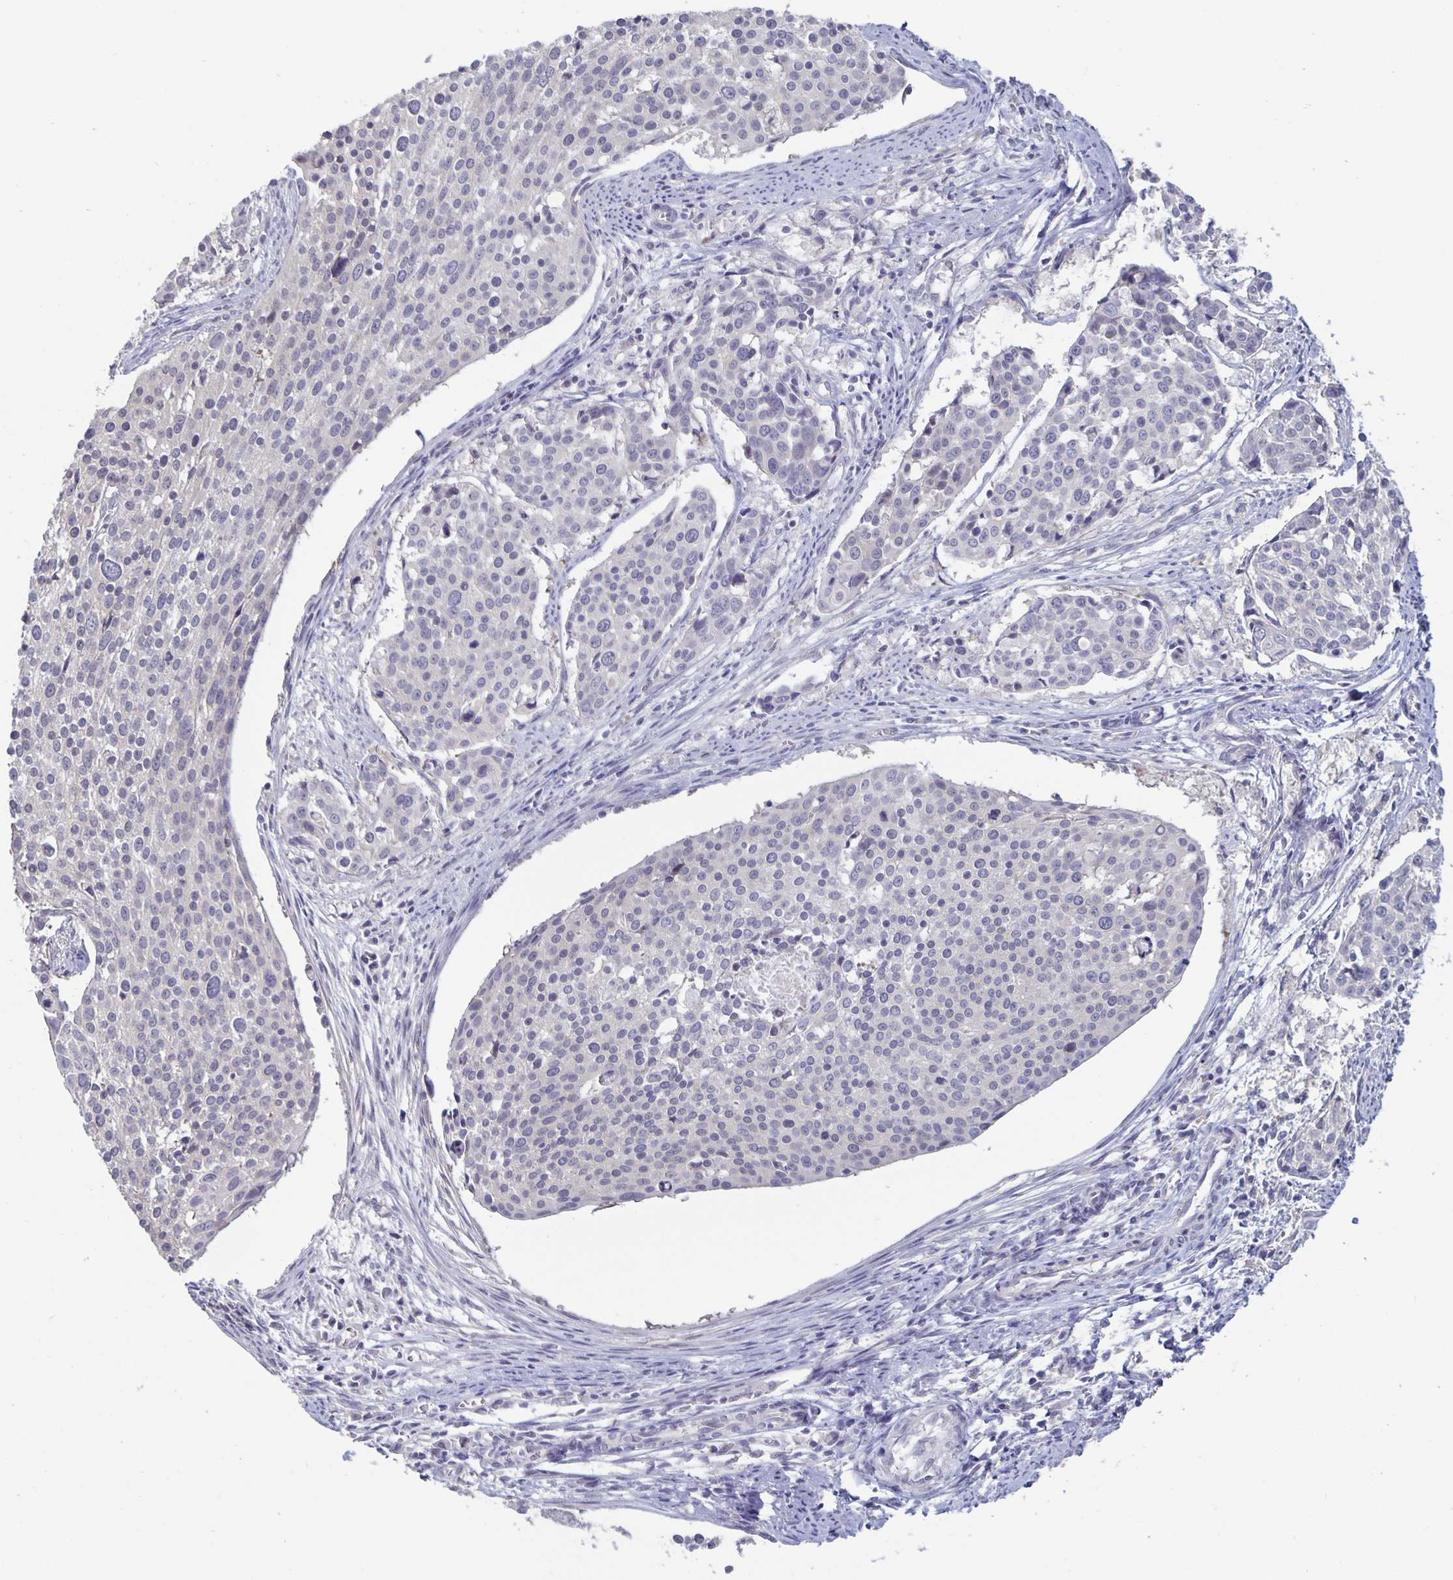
{"staining": {"intensity": "negative", "quantity": "none", "location": "none"}, "tissue": "cervical cancer", "cell_type": "Tumor cells", "image_type": "cancer", "snomed": [{"axis": "morphology", "description": "Squamous cell carcinoma, NOS"}, {"axis": "topography", "description": "Cervix"}], "caption": "An image of cervical cancer (squamous cell carcinoma) stained for a protein exhibits no brown staining in tumor cells.", "gene": "PLCB3", "patient": {"sex": "female", "age": 39}}